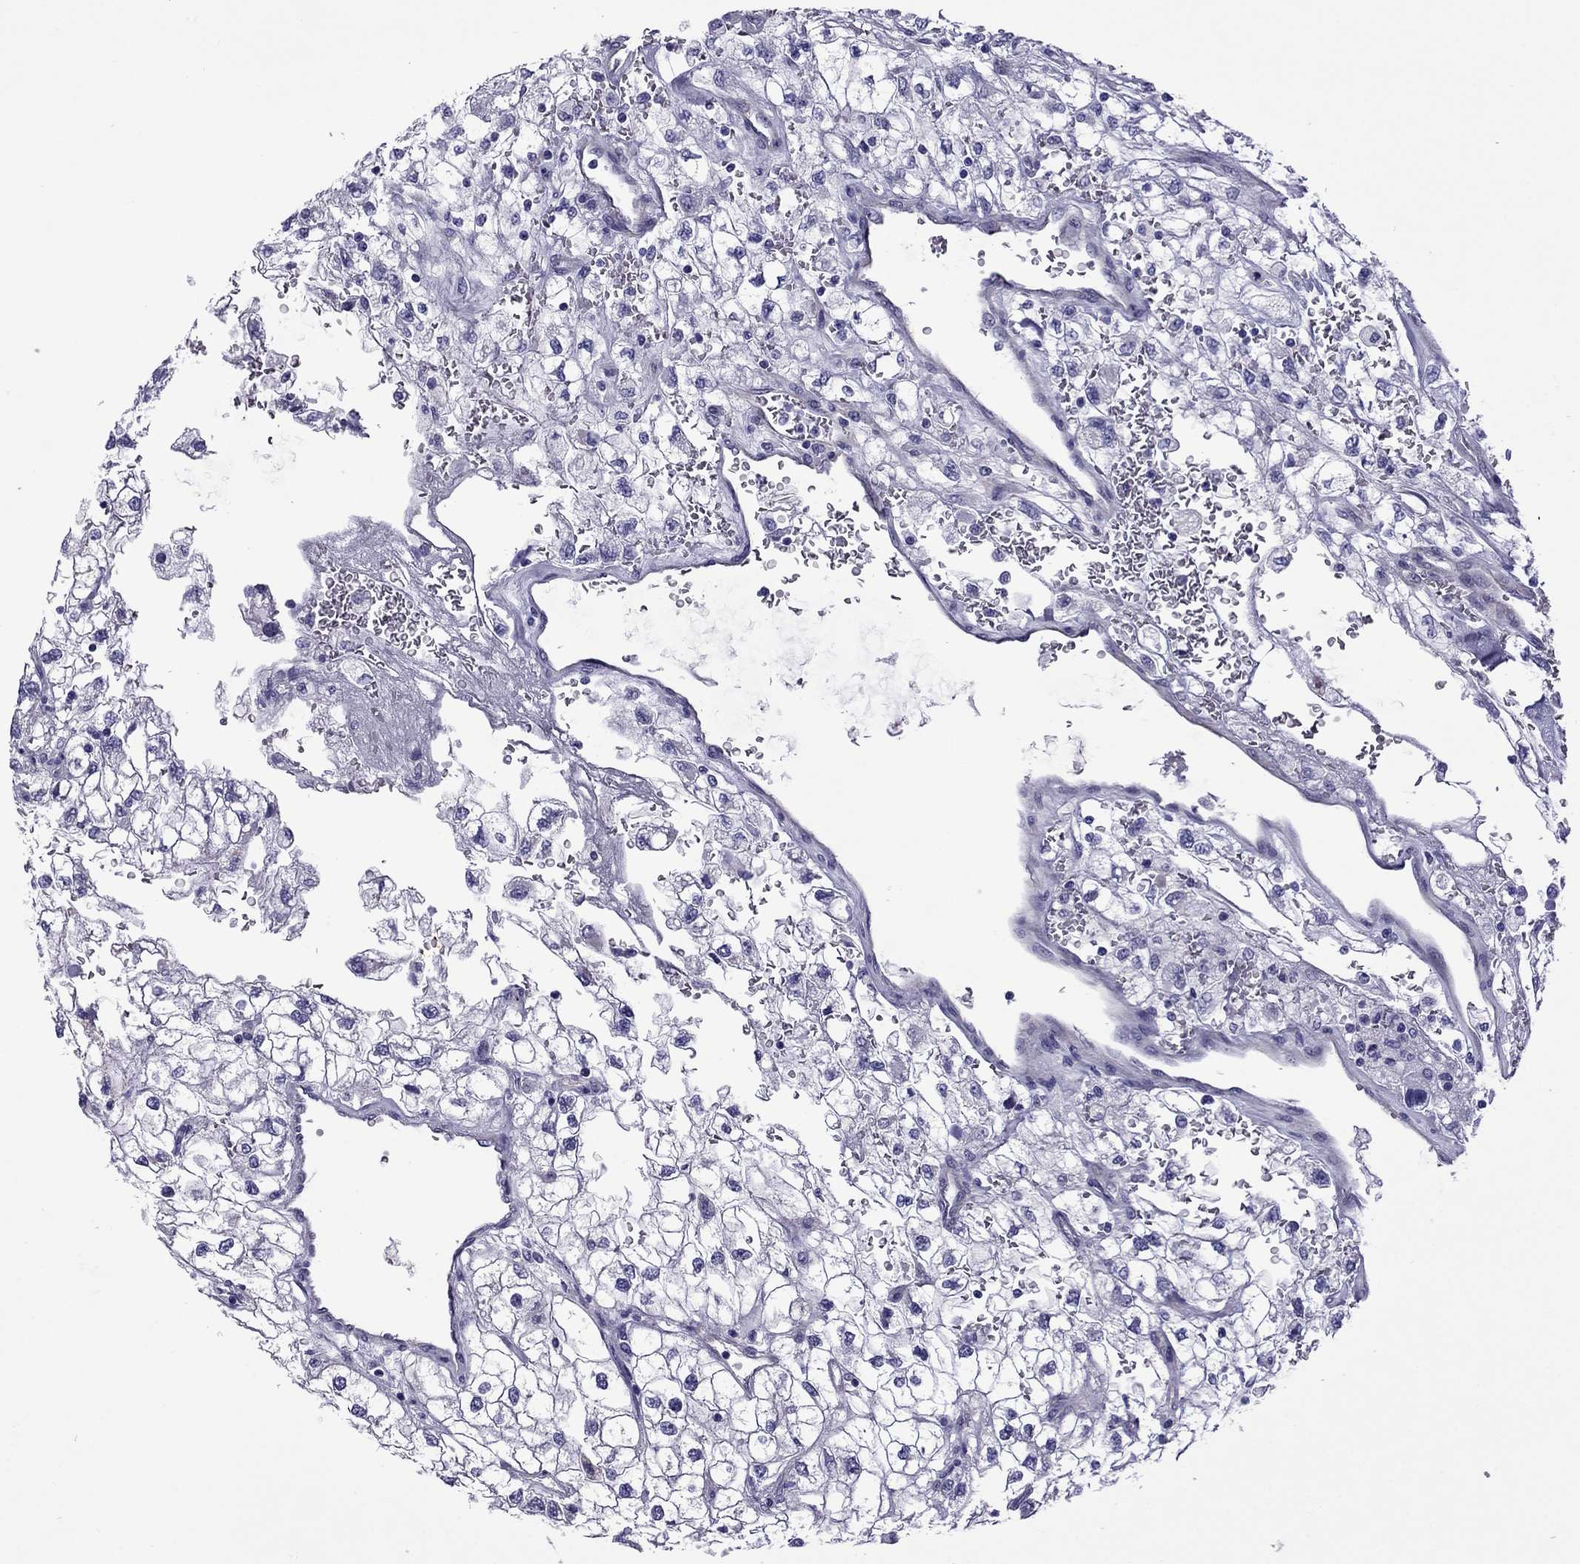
{"staining": {"intensity": "negative", "quantity": "none", "location": "none"}, "tissue": "renal cancer", "cell_type": "Tumor cells", "image_type": "cancer", "snomed": [{"axis": "morphology", "description": "Adenocarcinoma, NOS"}, {"axis": "topography", "description": "Kidney"}], "caption": "Immunohistochemical staining of human renal cancer shows no significant expression in tumor cells. Brightfield microscopy of immunohistochemistry stained with DAB (brown) and hematoxylin (blue), captured at high magnification.", "gene": "CHRNA5", "patient": {"sex": "male", "age": 59}}